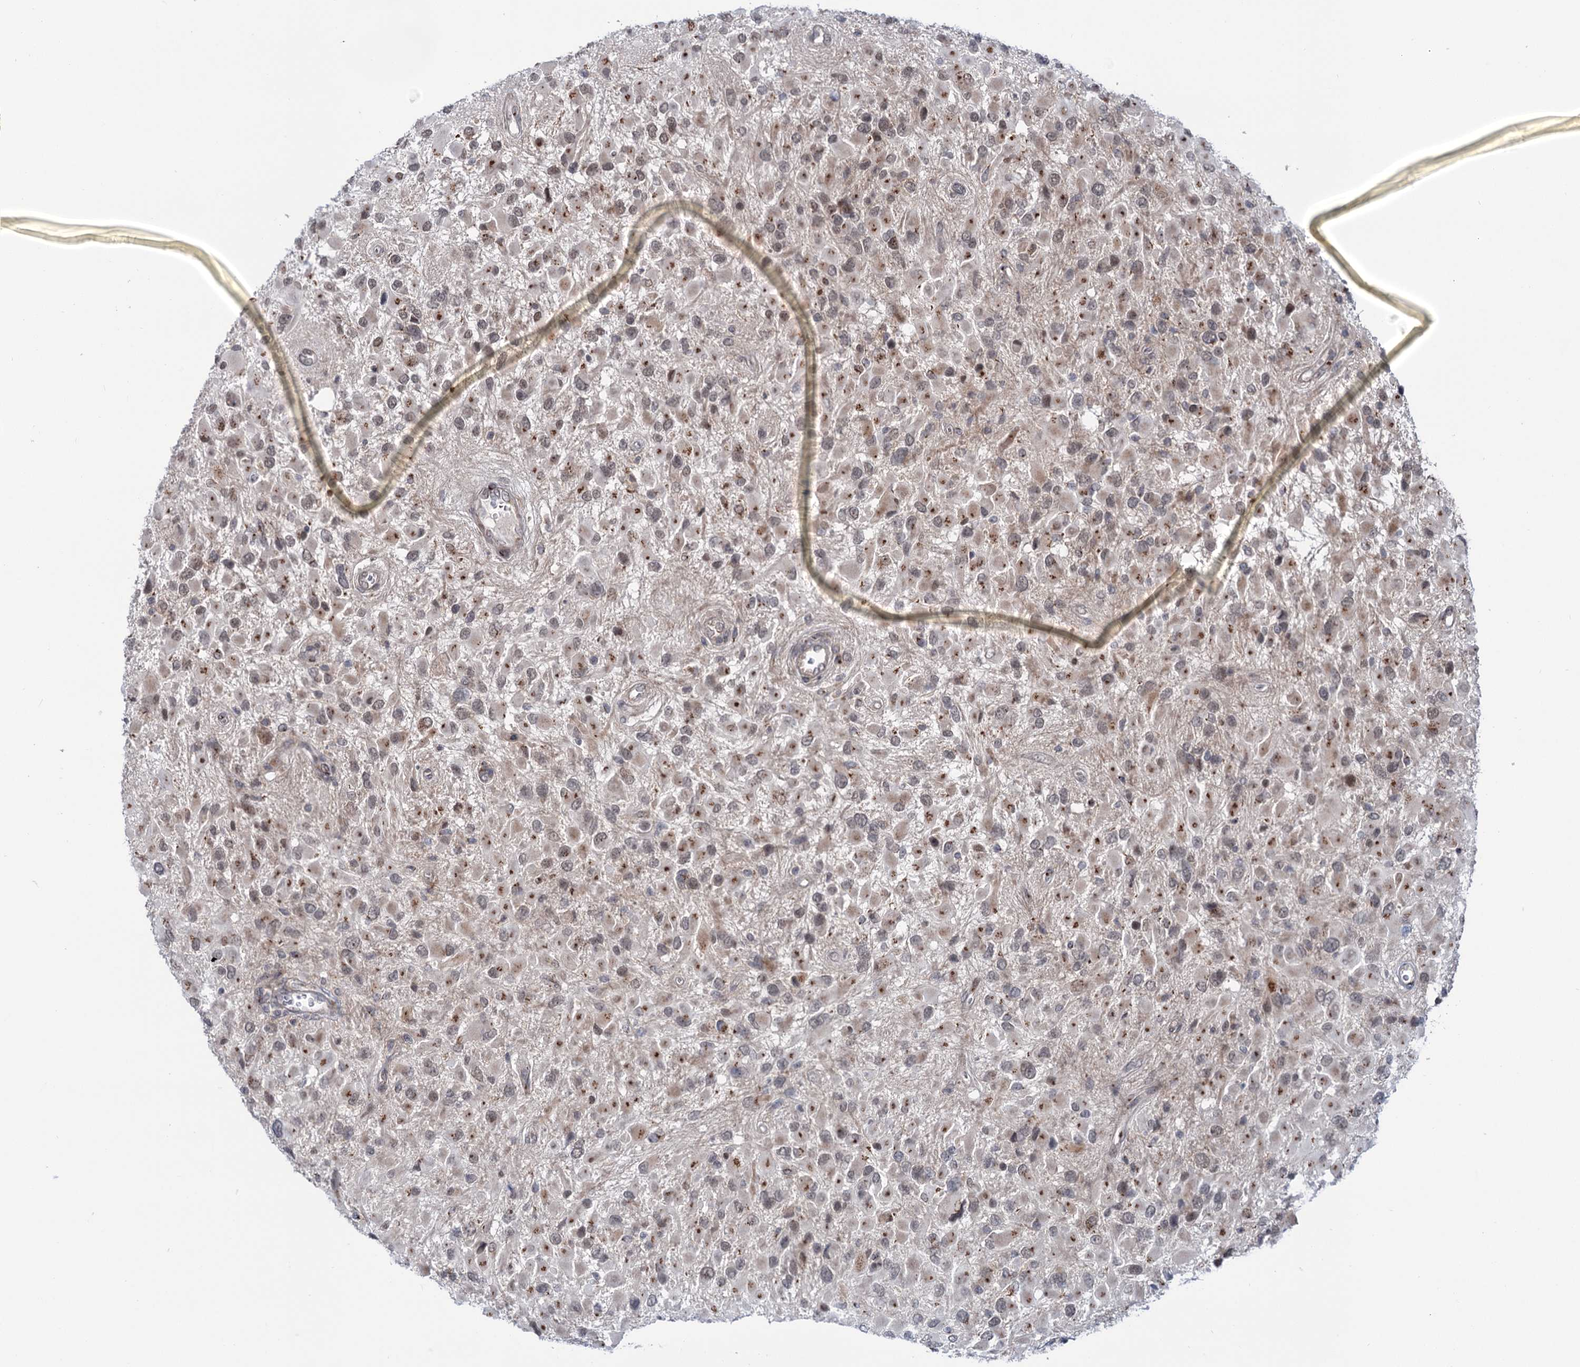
{"staining": {"intensity": "moderate", "quantity": "<25%", "location": "cytoplasmic/membranous"}, "tissue": "glioma", "cell_type": "Tumor cells", "image_type": "cancer", "snomed": [{"axis": "morphology", "description": "Glioma, malignant, High grade"}, {"axis": "topography", "description": "Brain"}], "caption": "Brown immunohistochemical staining in human glioma displays moderate cytoplasmic/membranous positivity in about <25% of tumor cells.", "gene": "ELP4", "patient": {"sex": "male", "age": 53}}